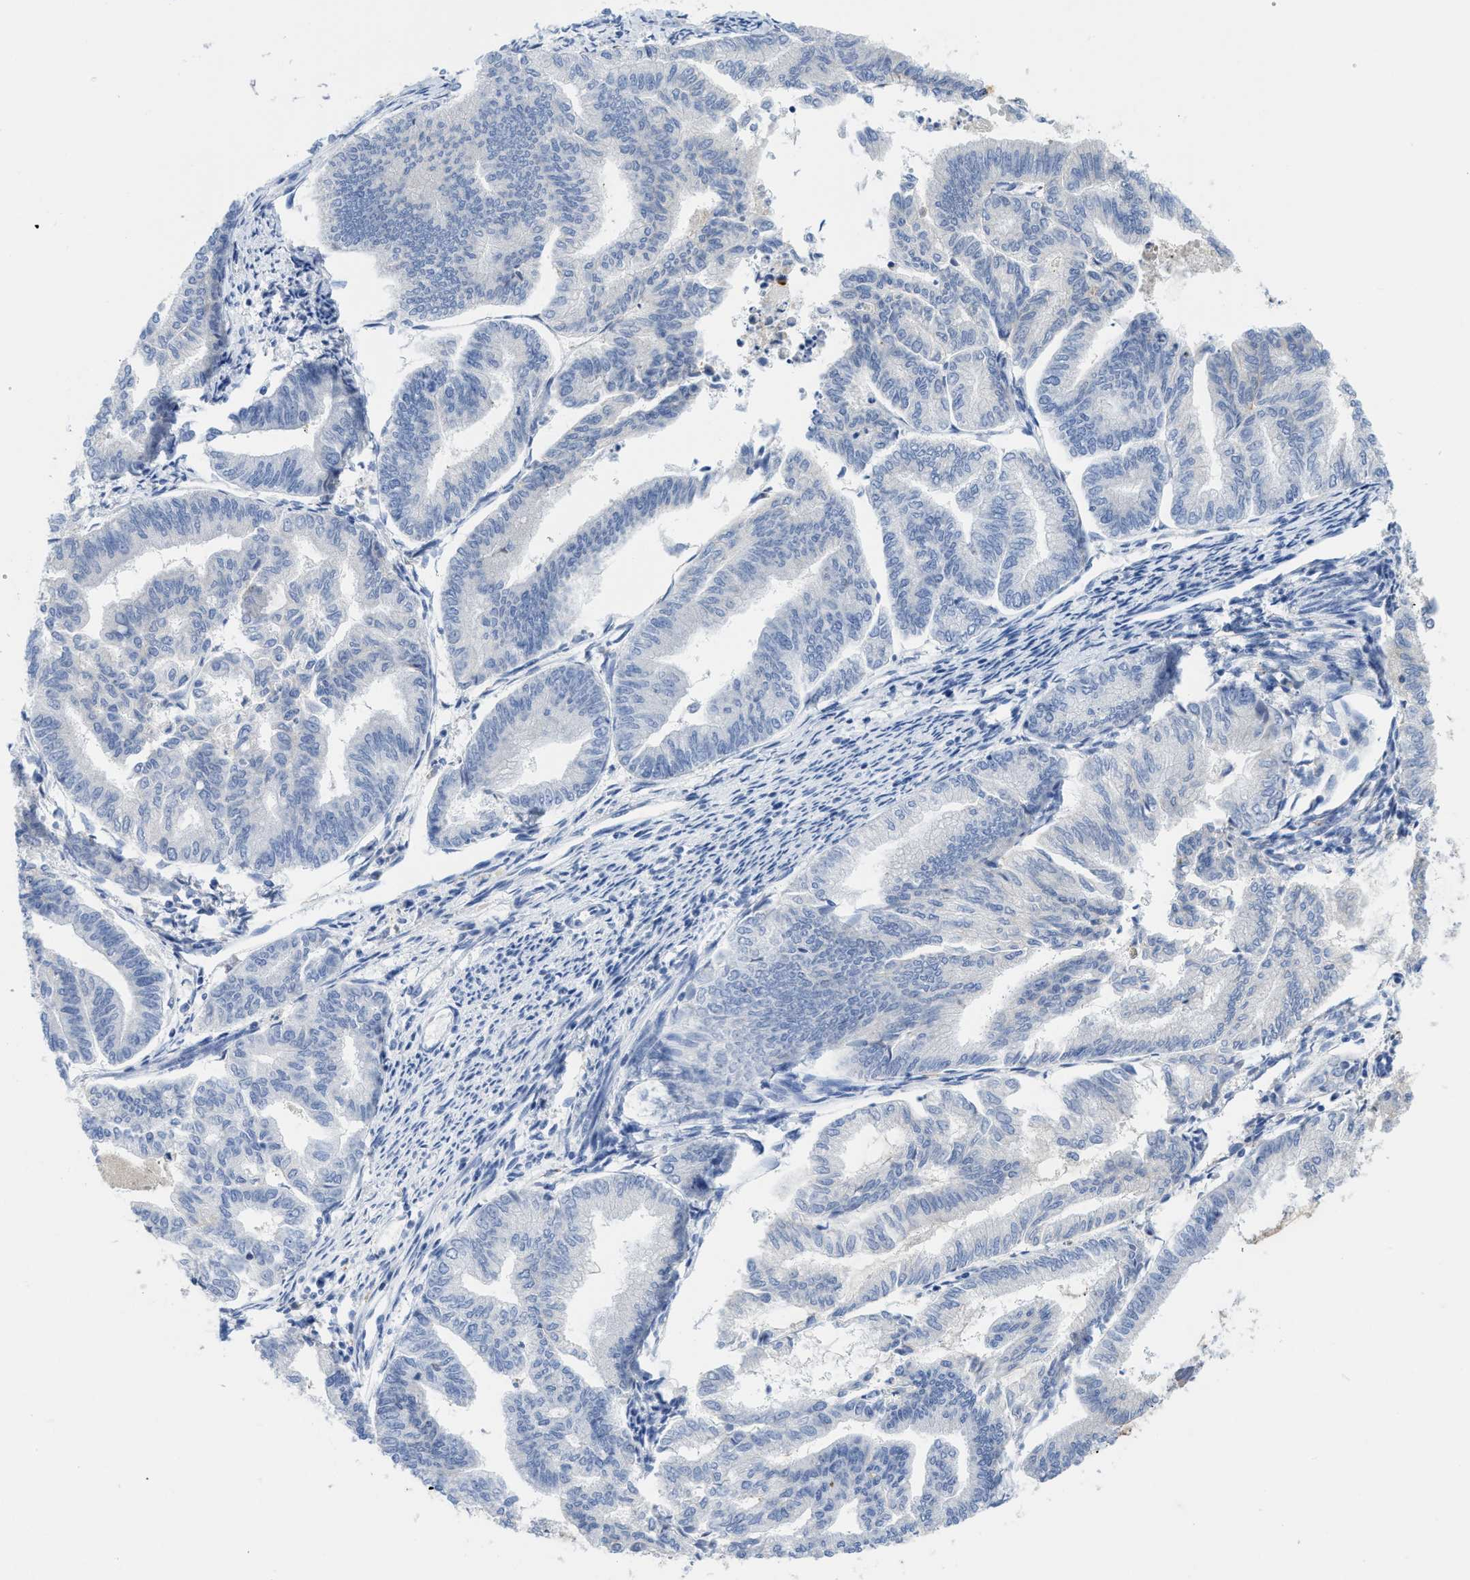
{"staining": {"intensity": "negative", "quantity": "none", "location": "none"}, "tissue": "endometrial cancer", "cell_type": "Tumor cells", "image_type": "cancer", "snomed": [{"axis": "morphology", "description": "Adenocarcinoma, NOS"}, {"axis": "topography", "description": "Endometrium"}], "caption": "An immunohistochemistry (IHC) photomicrograph of endometrial cancer is shown. There is no staining in tumor cells of endometrial cancer.", "gene": "GATD3", "patient": {"sex": "female", "age": 79}}